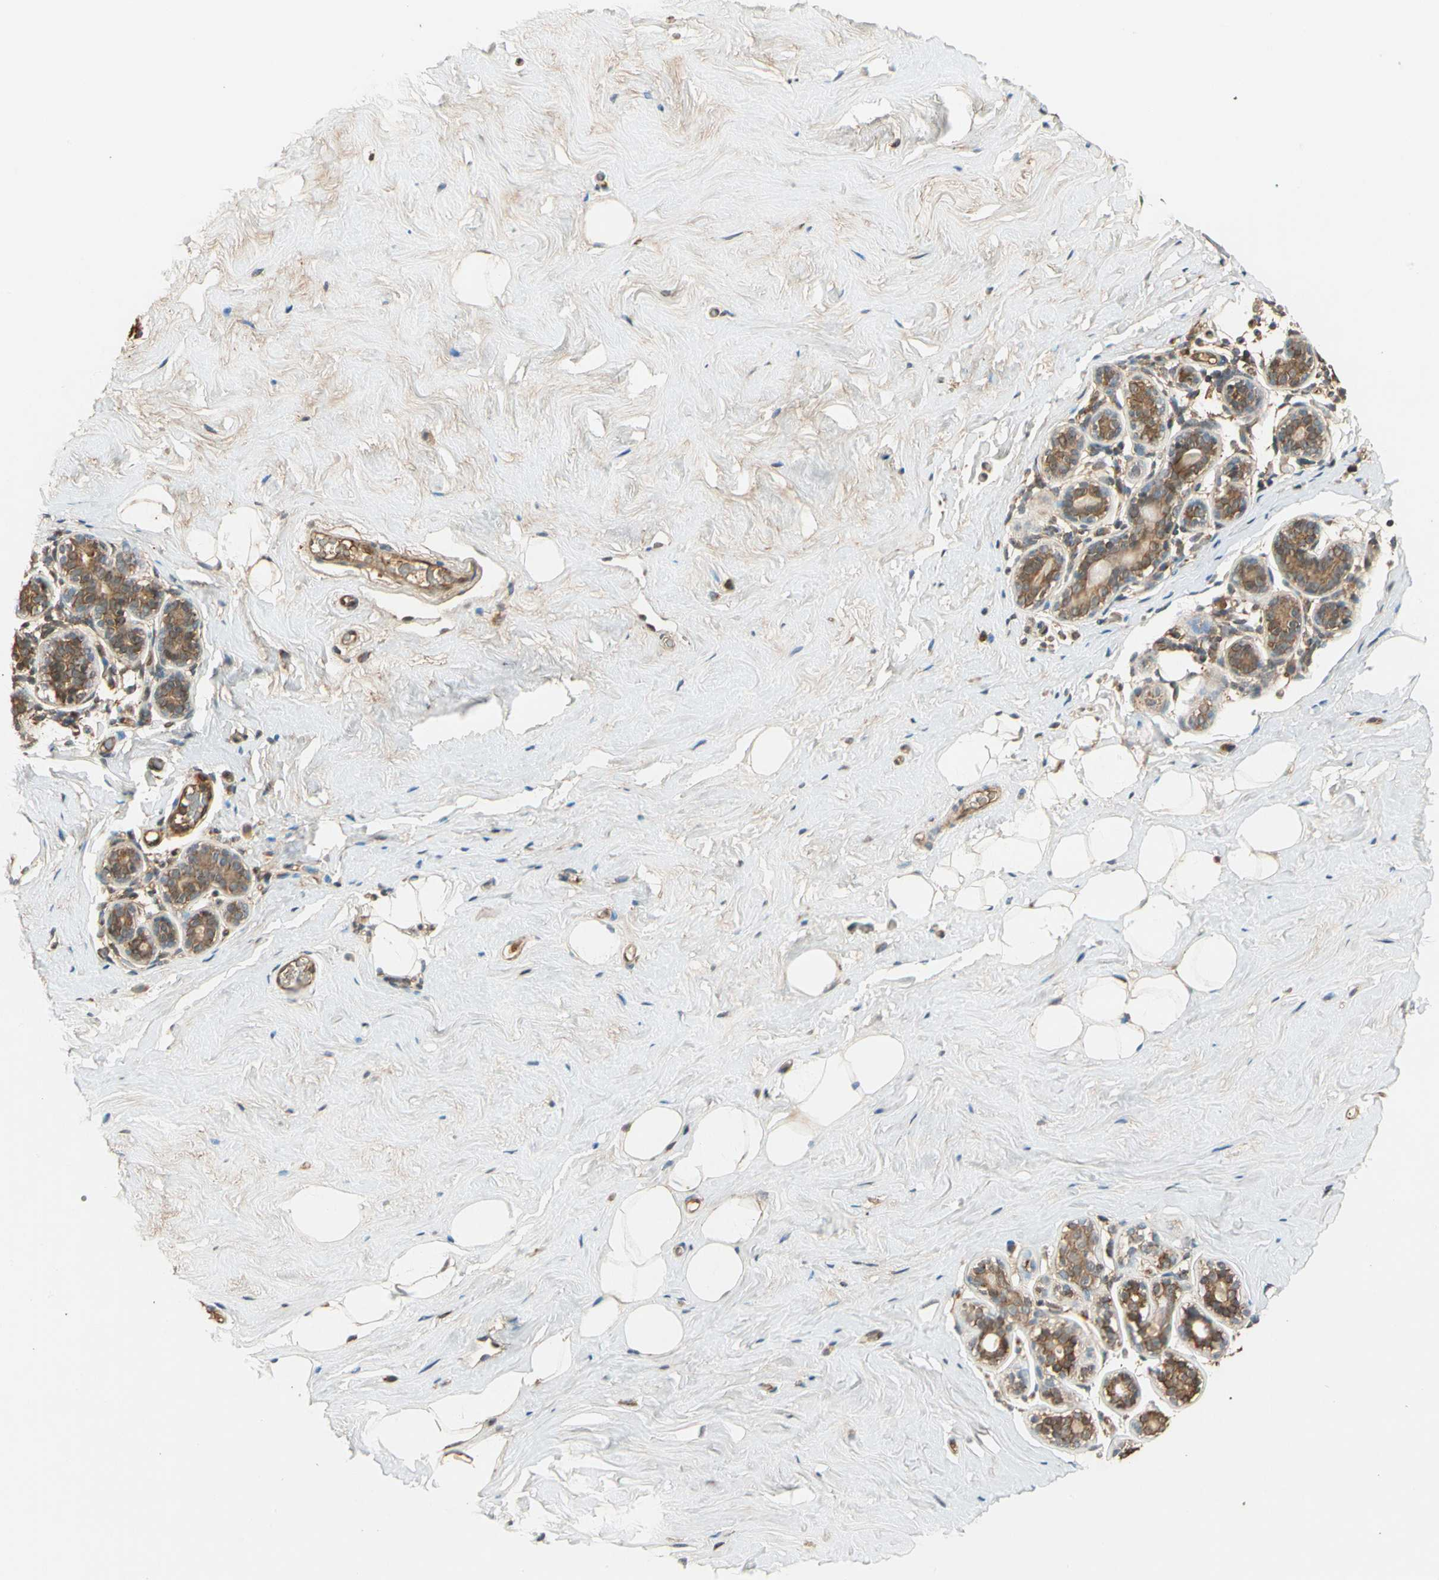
{"staining": {"intensity": "negative", "quantity": "none", "location": "none"}, "tissue": "breast", "cell_type": "Adipocytes", "image_type": "normal", "snomed": [{"axis": "morphology", "description": "Normal tissue, NOS"}, {"axis": "topography", "description": "Breast"}], "caption": "A high-resolution image shows IHC staining of benign breast, which reveals no significant staining in adipocytes. (DAB immunohistochemistry, high magnification).", "gene": "MAPK1", "patient": {"sex": "female", "age": 75}}